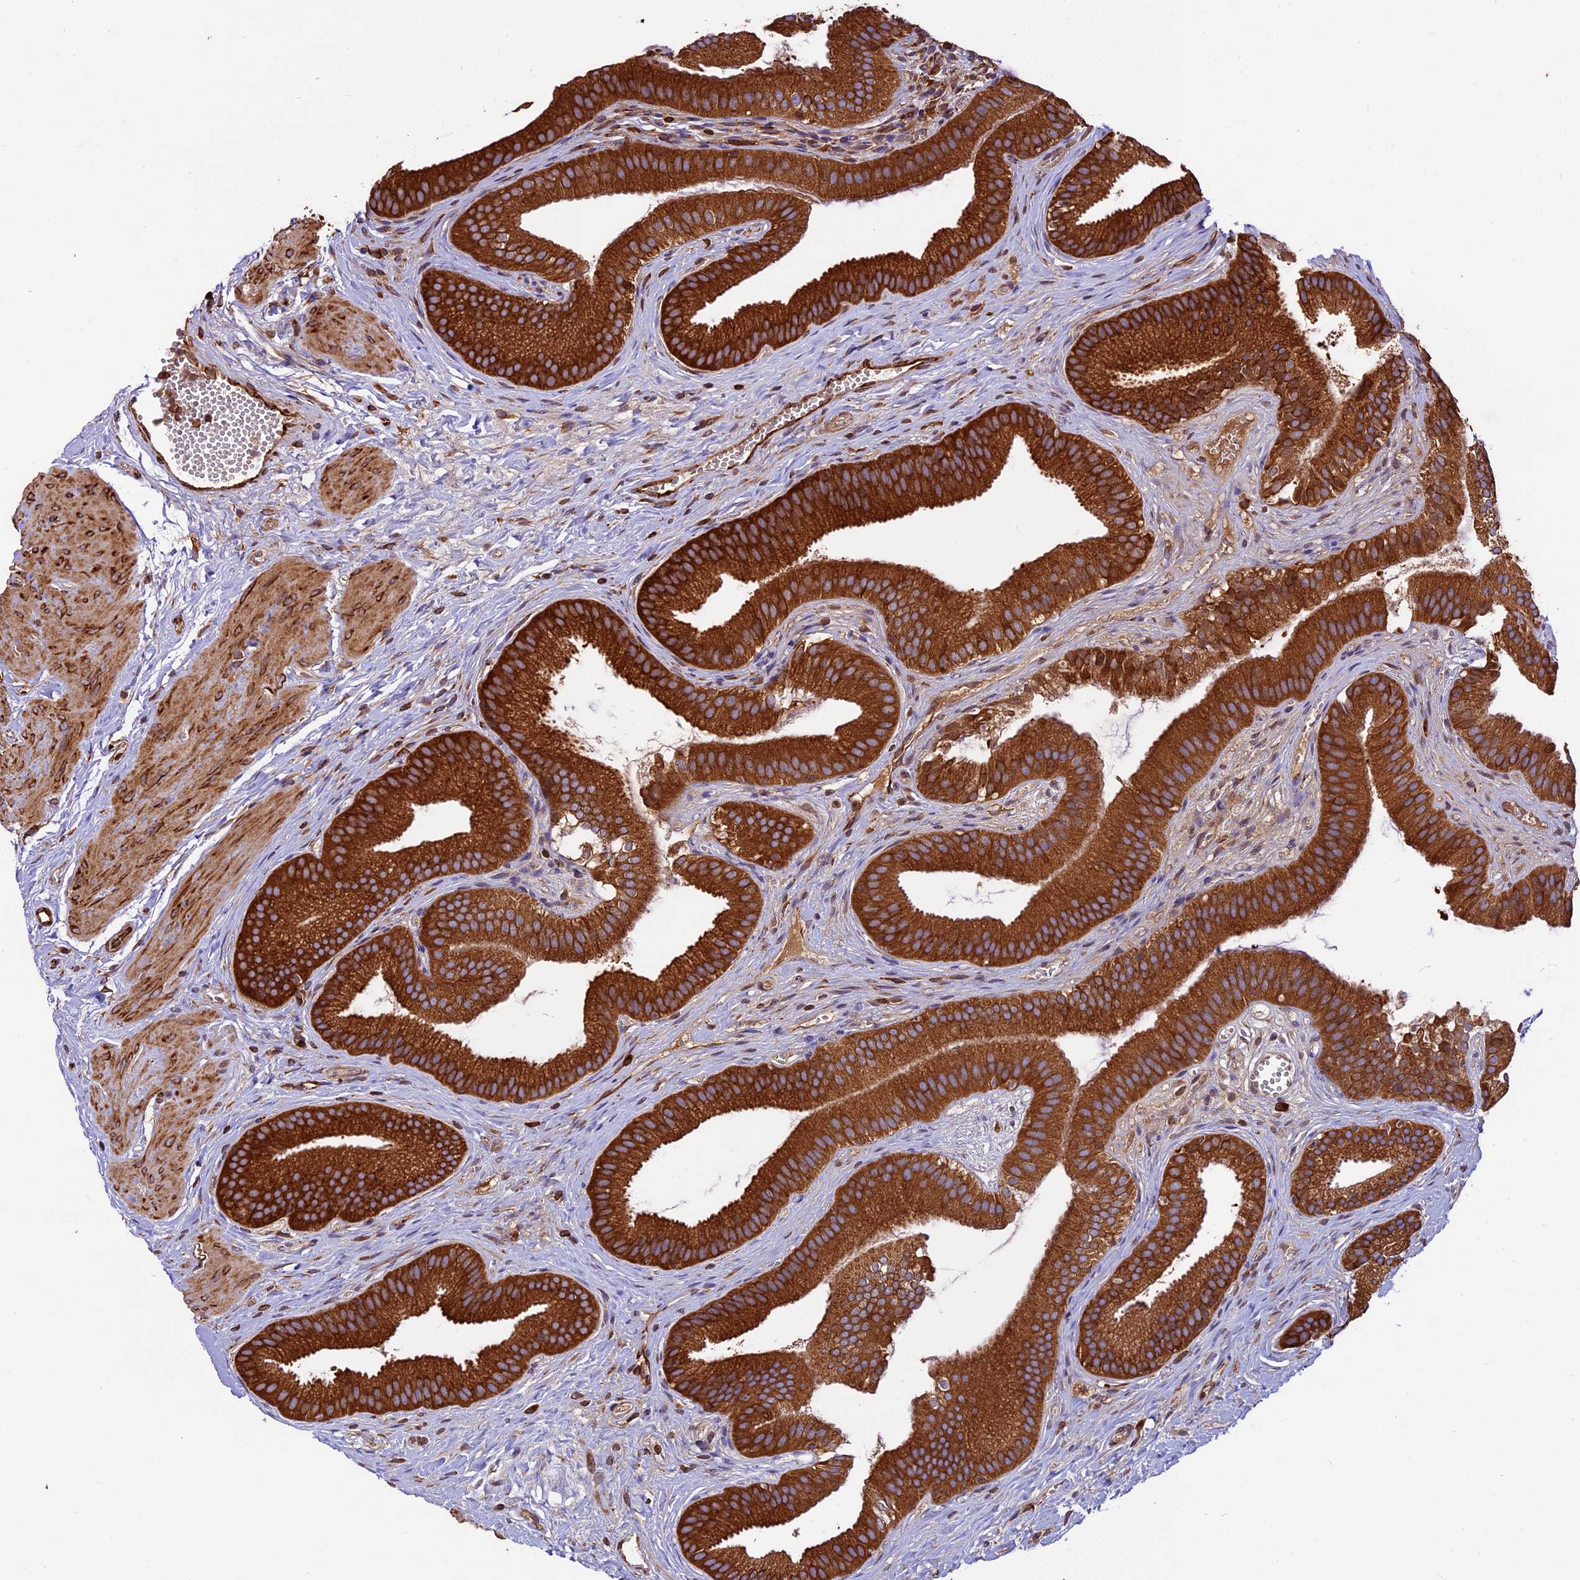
{"staining": {"intensity": "strong", "quantity": ">75%", "location": "cytoplasmic/membranous"}, "tissue": "gallbladder", "cell_type": "Glandular cells", "image_type": "normal", "snomed": [{"axis": "morphology", "description": "Normal tissue, NOS"}, {"axis": "topography", "description": "Gallbladder"}], "caption": "Strong cytoplasmic/membranous expression for a protein is seen in approximately >75% of glandular cells of benign gallbladder using immunohistochemistry.", "gene": "KARS1", "patient": {"sex": "female", "age": 54}}